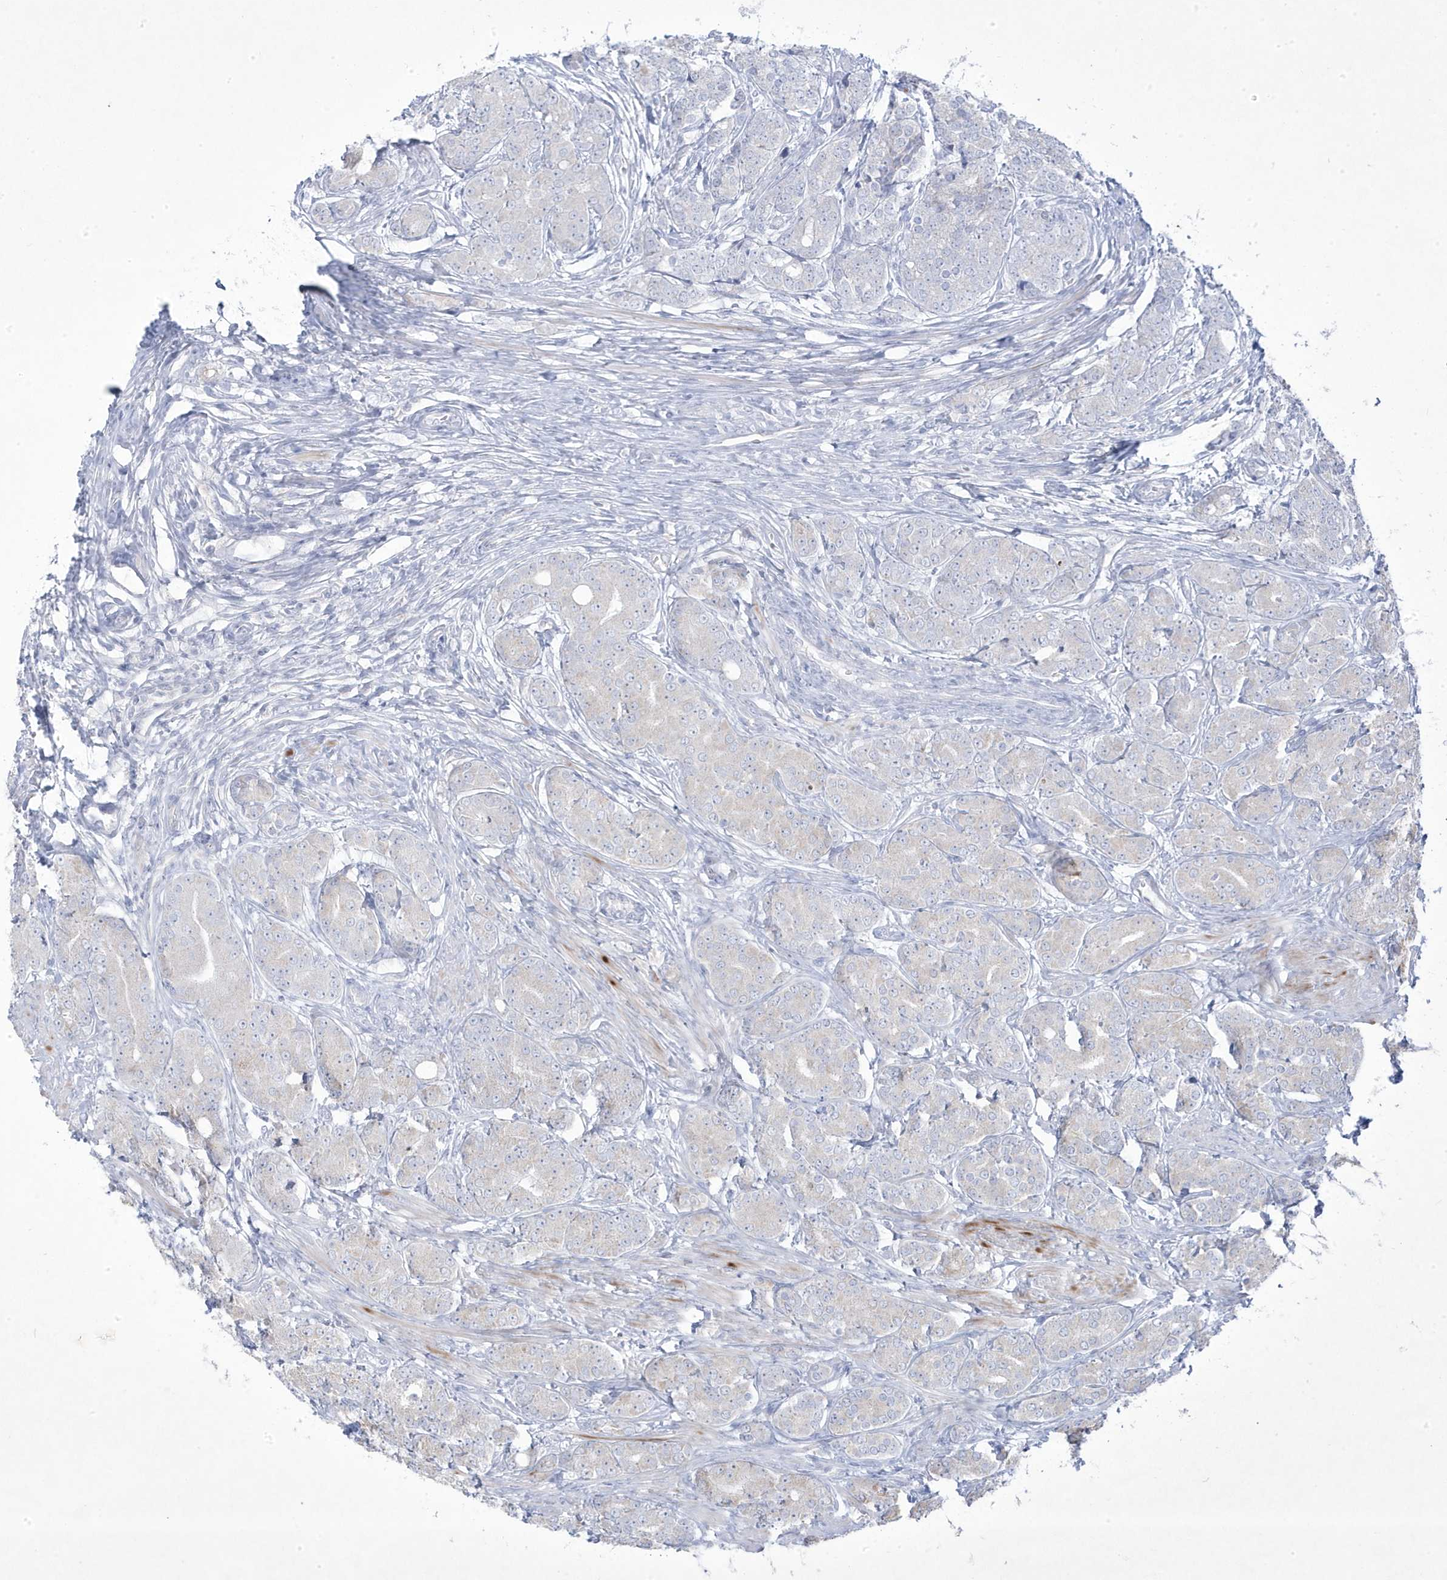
{"staining": {"intensity": "negative", "quantity": "none", "location": "none"}, "tissue": "prostate cancer", "cell_type": "Tumor cells", "image_type": "cancer", "snomed": [{"axis": "morphology", "description": "Adenocarcinoma, High grade"}, {"axis": "topography", "description": "Prostate"}], "caption": "Immunohistochemistry histopathology image of neoplastic tissue: human prostate high-grade adenocarcinoma stained with DAB (3,3'-diaminobenzidine) reveals no significant protein positivity in tumor cells. Brightfield microscopy of immunohistochemistry (IHC) stained with DAB (3,3'-diaminobenzidine) (brown) and hematoxylin (blue), captured at high magnification.", "gene": "ADAMTSL3", "patient": {"sex": "male", "age": 62}}